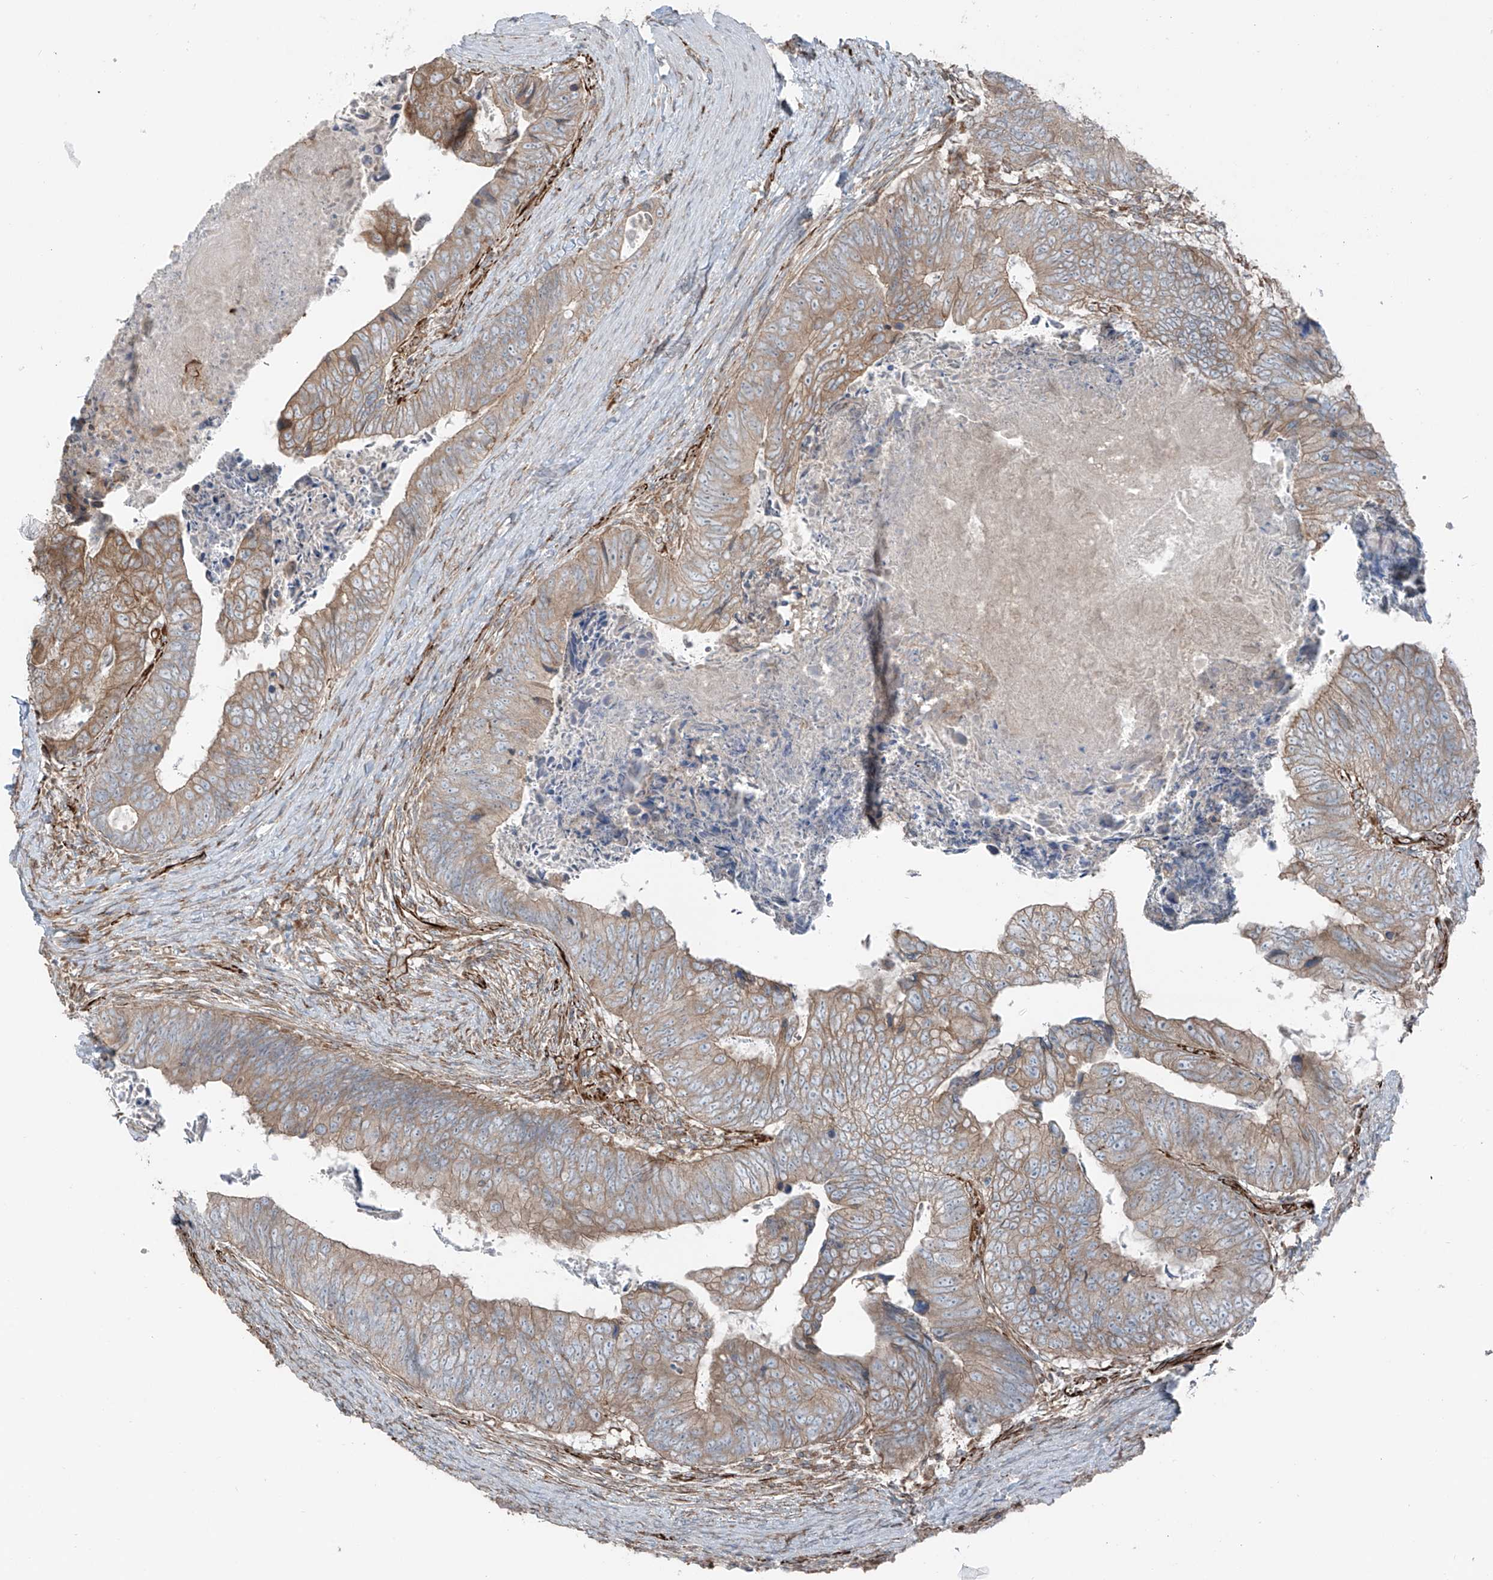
{"staining": {"intensity": "moderate", "quantity": ">75%", "location": "cytoplasmic/membranous"}, "tissue": "colorectal cancer", "cell_type": "Tumor cells", "image_type": "cancer", "snomed": [{"axis": "morphology", "description": "Adenocarcinoma, NOS"}, {"axis": "topography", "description": "Colon"}], "caption": "Moderate cytoplasmic/membranous positivity is present in approximately >75% of tumor cells in adenocarcinoma (colorectal).", "gene": "ERLEC1", "patient": {"sex": "female", "age": 67}}